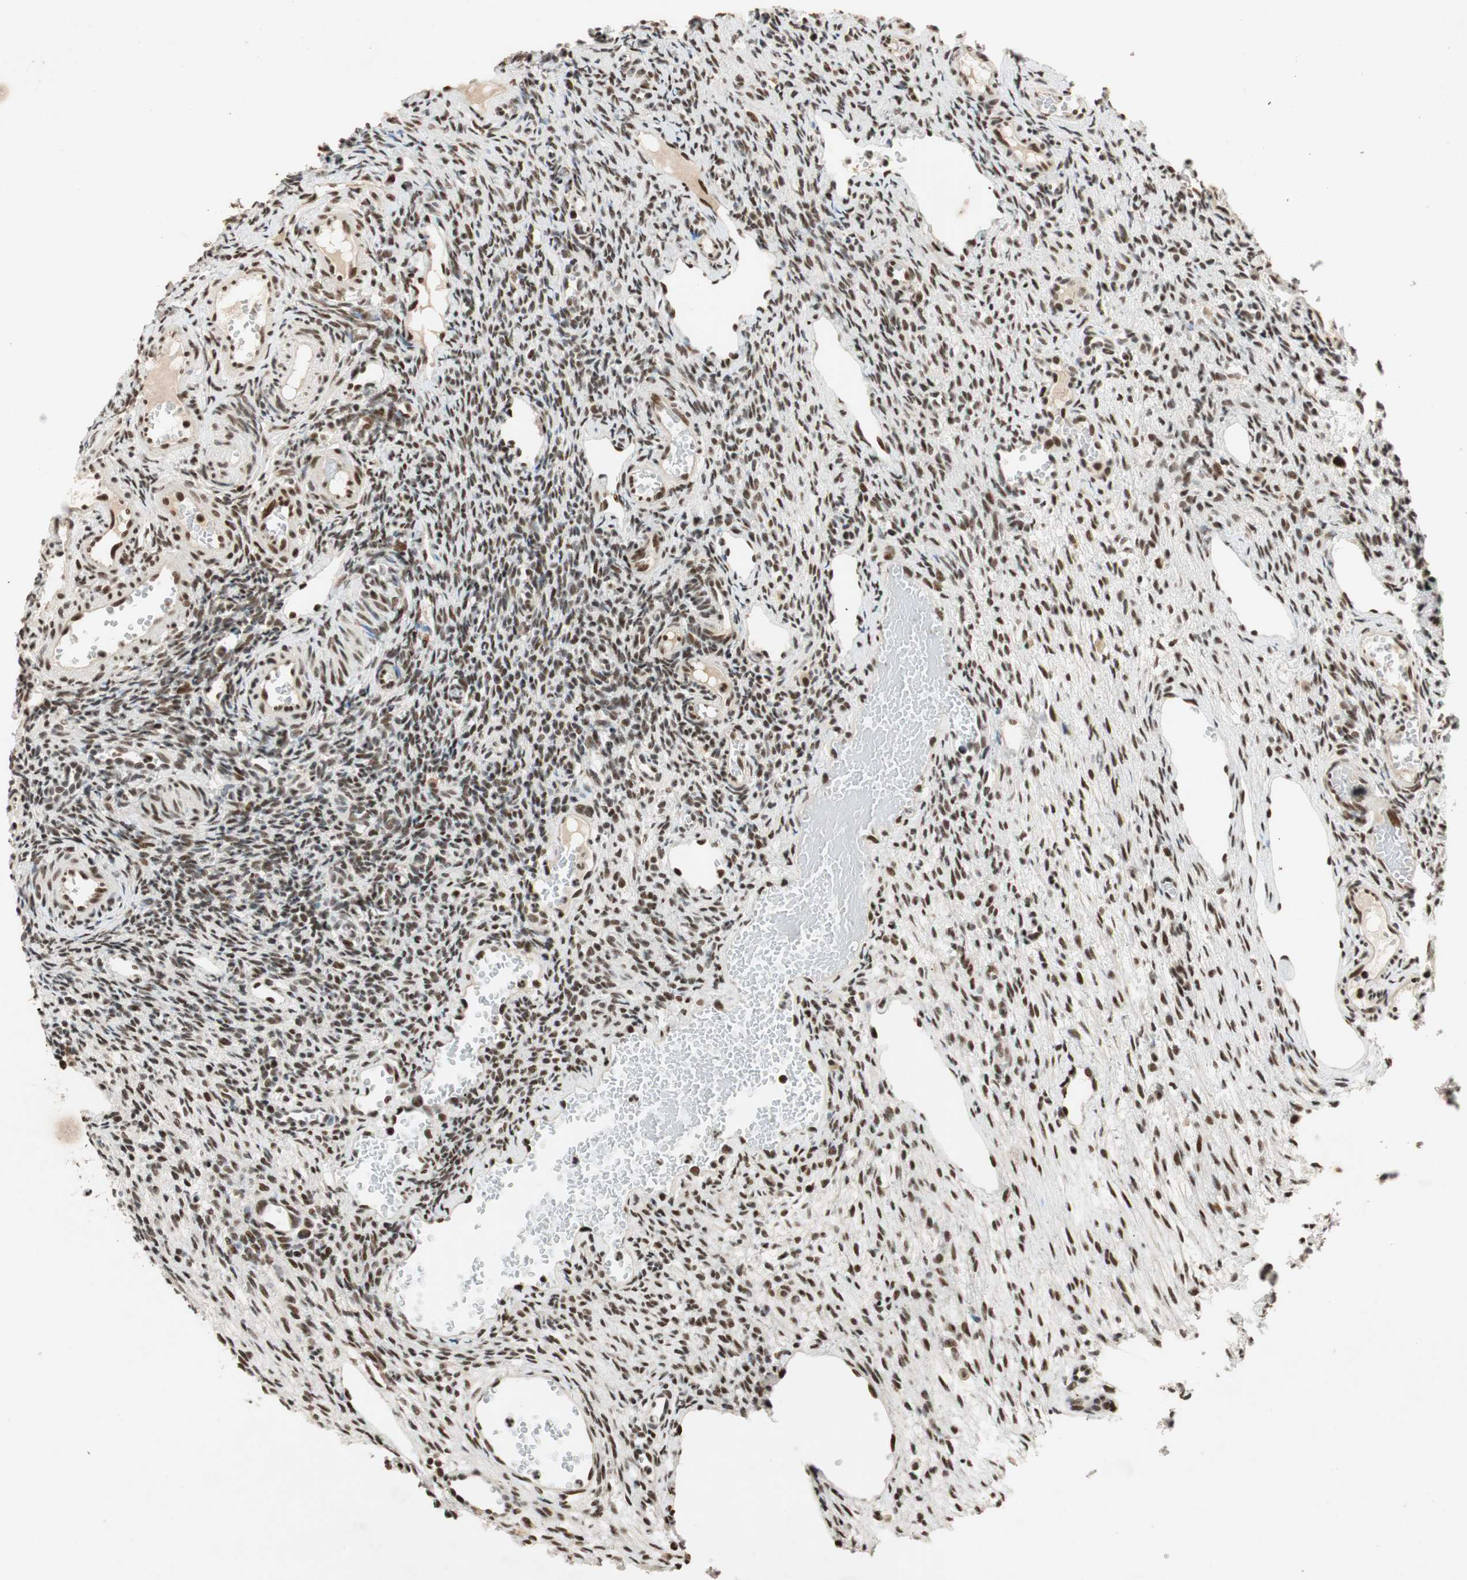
{"staining": {"intensity": "strong", "quantity": ">75%", "location": "nuclear"}, "tissue": "ovary", "cell_type": "Ovarian stroma cells", "image_type": "normal", "snomed": [{"axis": "morphology", "description": "Normal tissue, NOS"}, {"axis": "topography", "description": "Ovary"}], "caption": "Human ovary stained with a brown dye reveals strong nuclear positive staining in approximately >75% of ovarian stroma cells.", "gene": "NCBP3", "patient": {"sex": "female", "age": 33}}